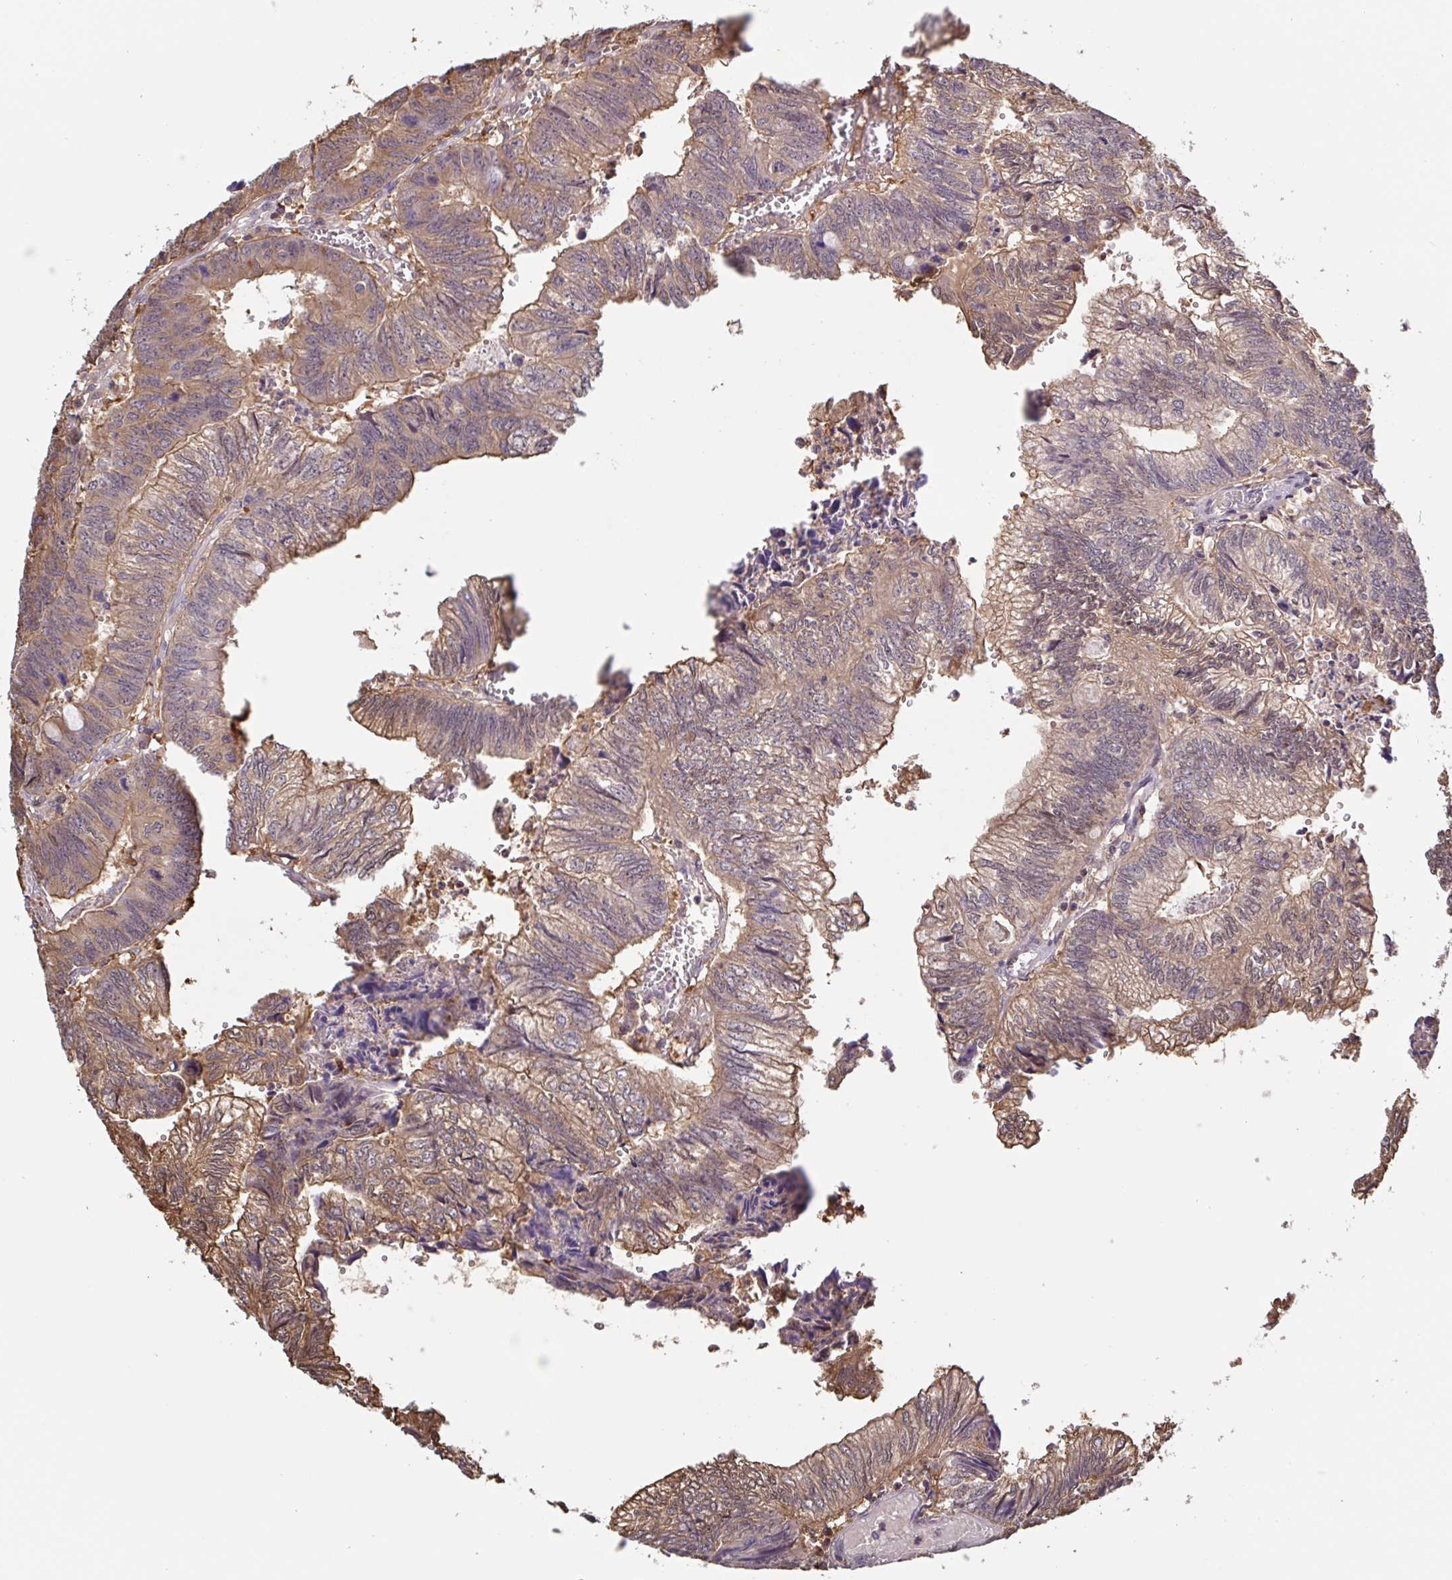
{"staining": {"intensity": "moderate", "quantity": ">75%", "location": "cytoplasmic/membranous"}, "tissue": "colorectal cancer", "cell_type": "Tumor cells", "image_type": "cancer", "snomed": [{"axis": "morphology", "description": "Adenocarcinoma, NOS"}, {"axis": "topography", "description": "Colon"}], "caption": "Immunohistochemical staining of human colorectal adenocarcinoma shows medium levels of moderate cytoplasmic/membranous expression in about >75% of tumor cells. (Stains: DAB (3,3'-diaminobenzidine) in brown, nuclei in blue, Microscopy: brightfield microscopy at high magnification).", "gene": "OTOP2", "patient": {"sex": "male", "age": 86}}